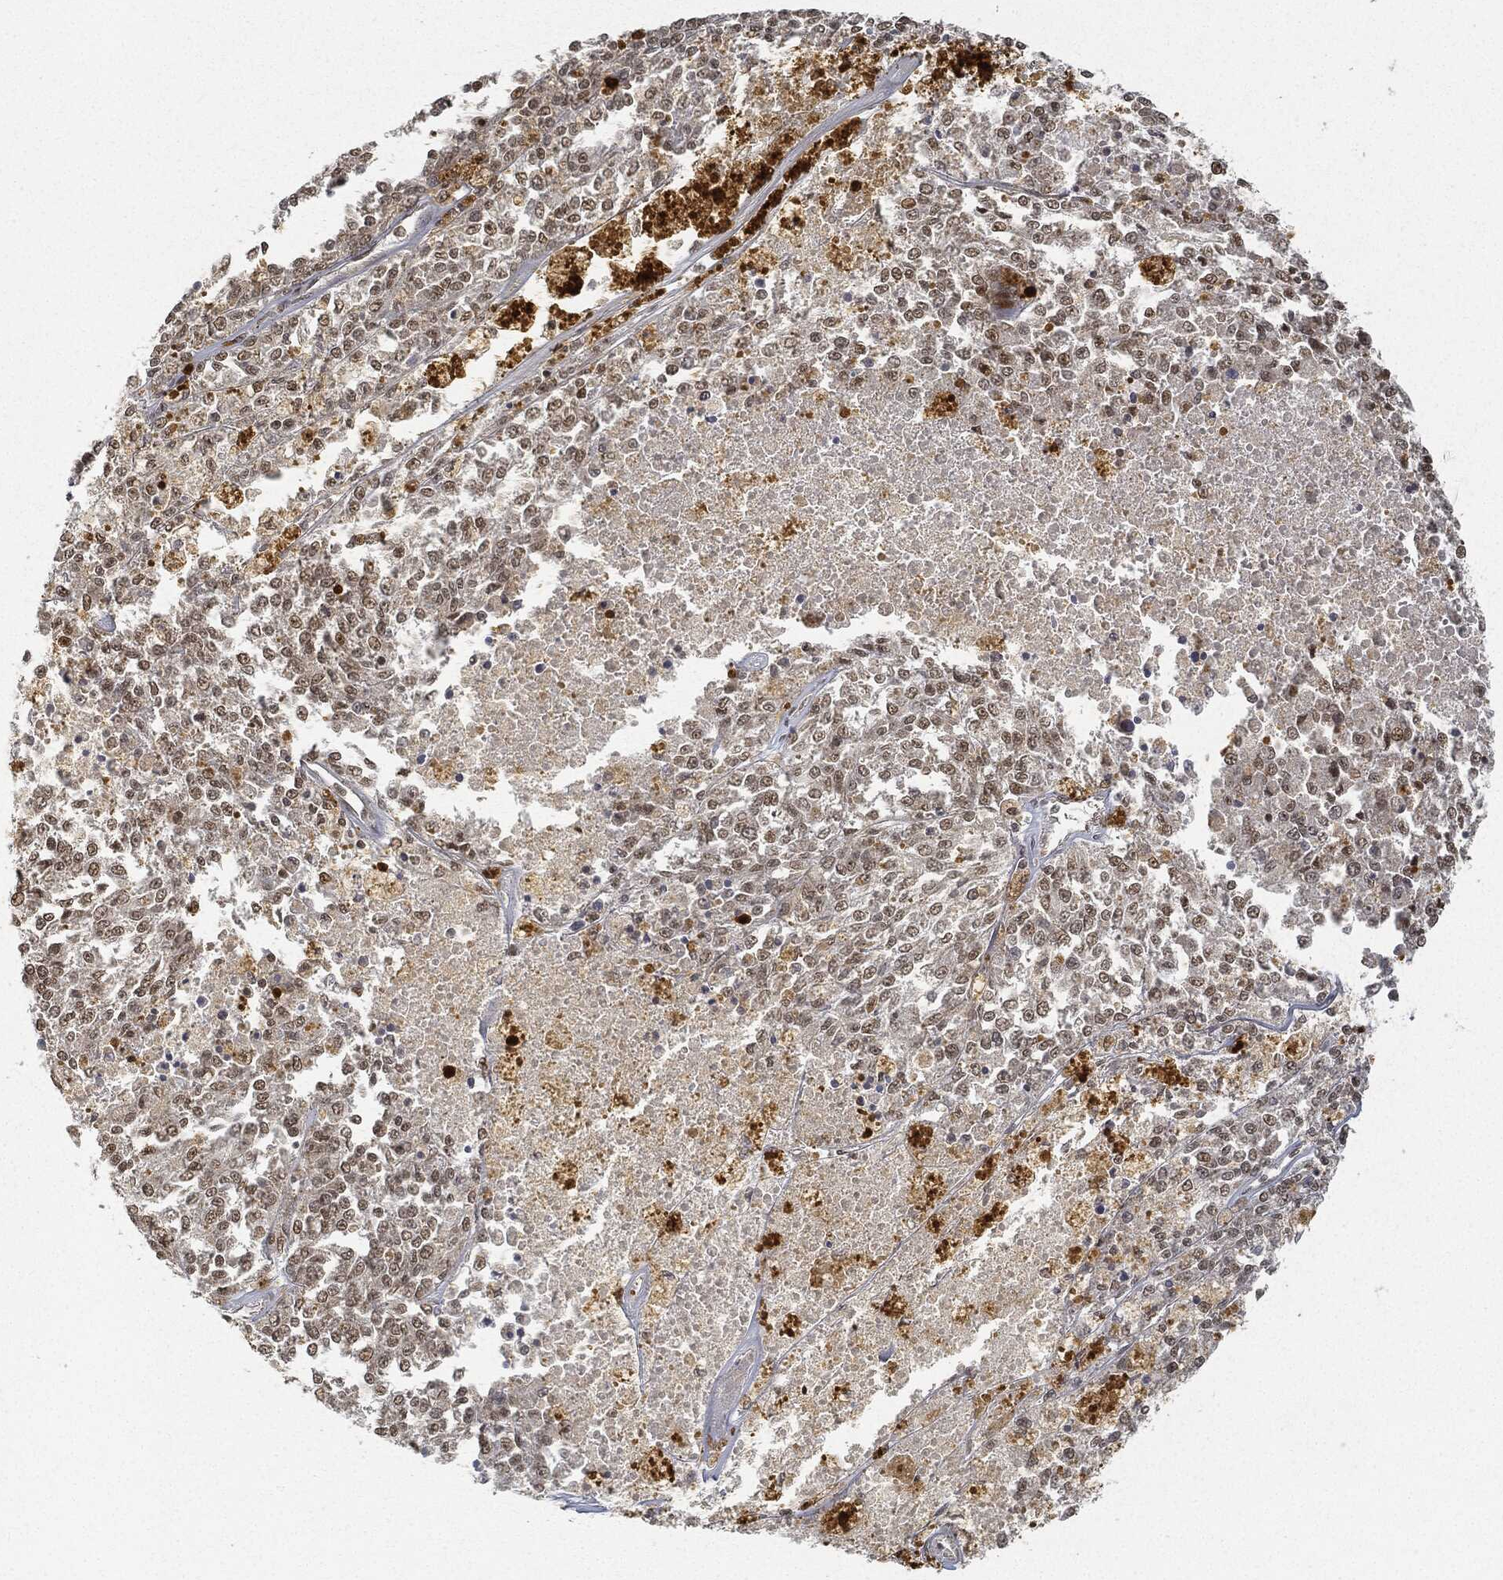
{"staining": {"intensity": "moderate", "quantity": "<25%", "location": "nuclear"}, "tissue": "melanoma", "cell_type": "Tumor cells", "image_type": "cancer", "snomed": [{"axis": "morphology", "description": "Malignant melanoma, Metastatic site"}, {"axis": "topography", "description": "Lymph node"}], "caption": "This photomicrograph reveals malignant melanoma (metastatic site) stained with IHC to label a protein in brown. The nuclear of tumor cells show moderate positivity for the protein. Nuclei are counter-stained blue.", "gene": "CIB1", "patient": {"sex": "female", "age": 64}}